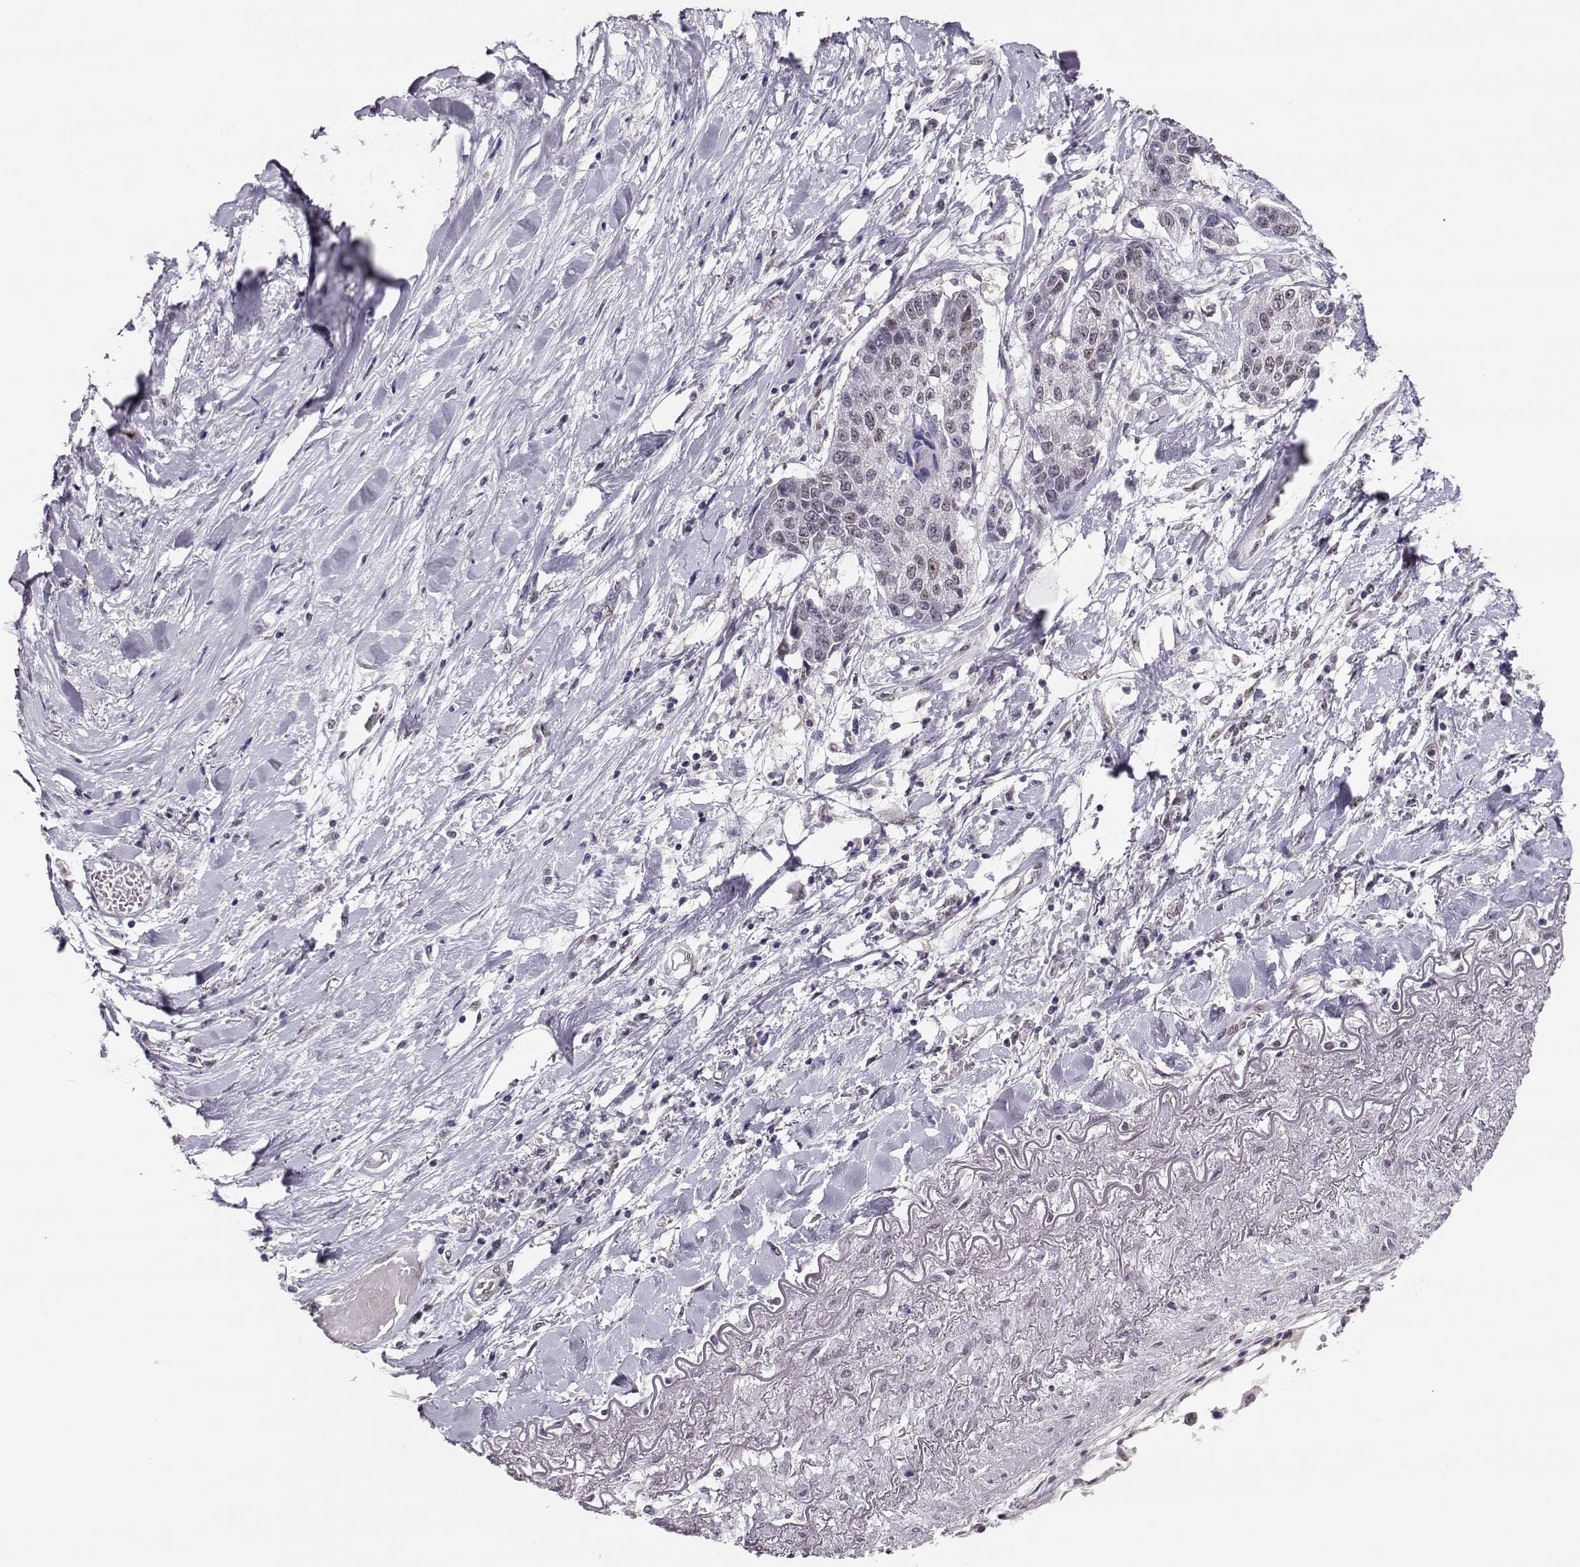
{"staining": {"intensity": "negative", "quantity": "none", "location": "none"}, "tissue": "lung cancer", "cell_type": "Tumor cells", "image_type": "cancer", "snomed": [{"axis": "morphology", "description": "Squamous cell carcinoma, NOS"}, {"axis": "topography", "description": "Lung"}], "caption": "Human lung squamous cell carcinoma stained for a protein using immunohistochemistry (IHC) demonstrates no staining in tumor cells.", "gene": "POLI", "patient": {"sex": "male", "age": 73}}